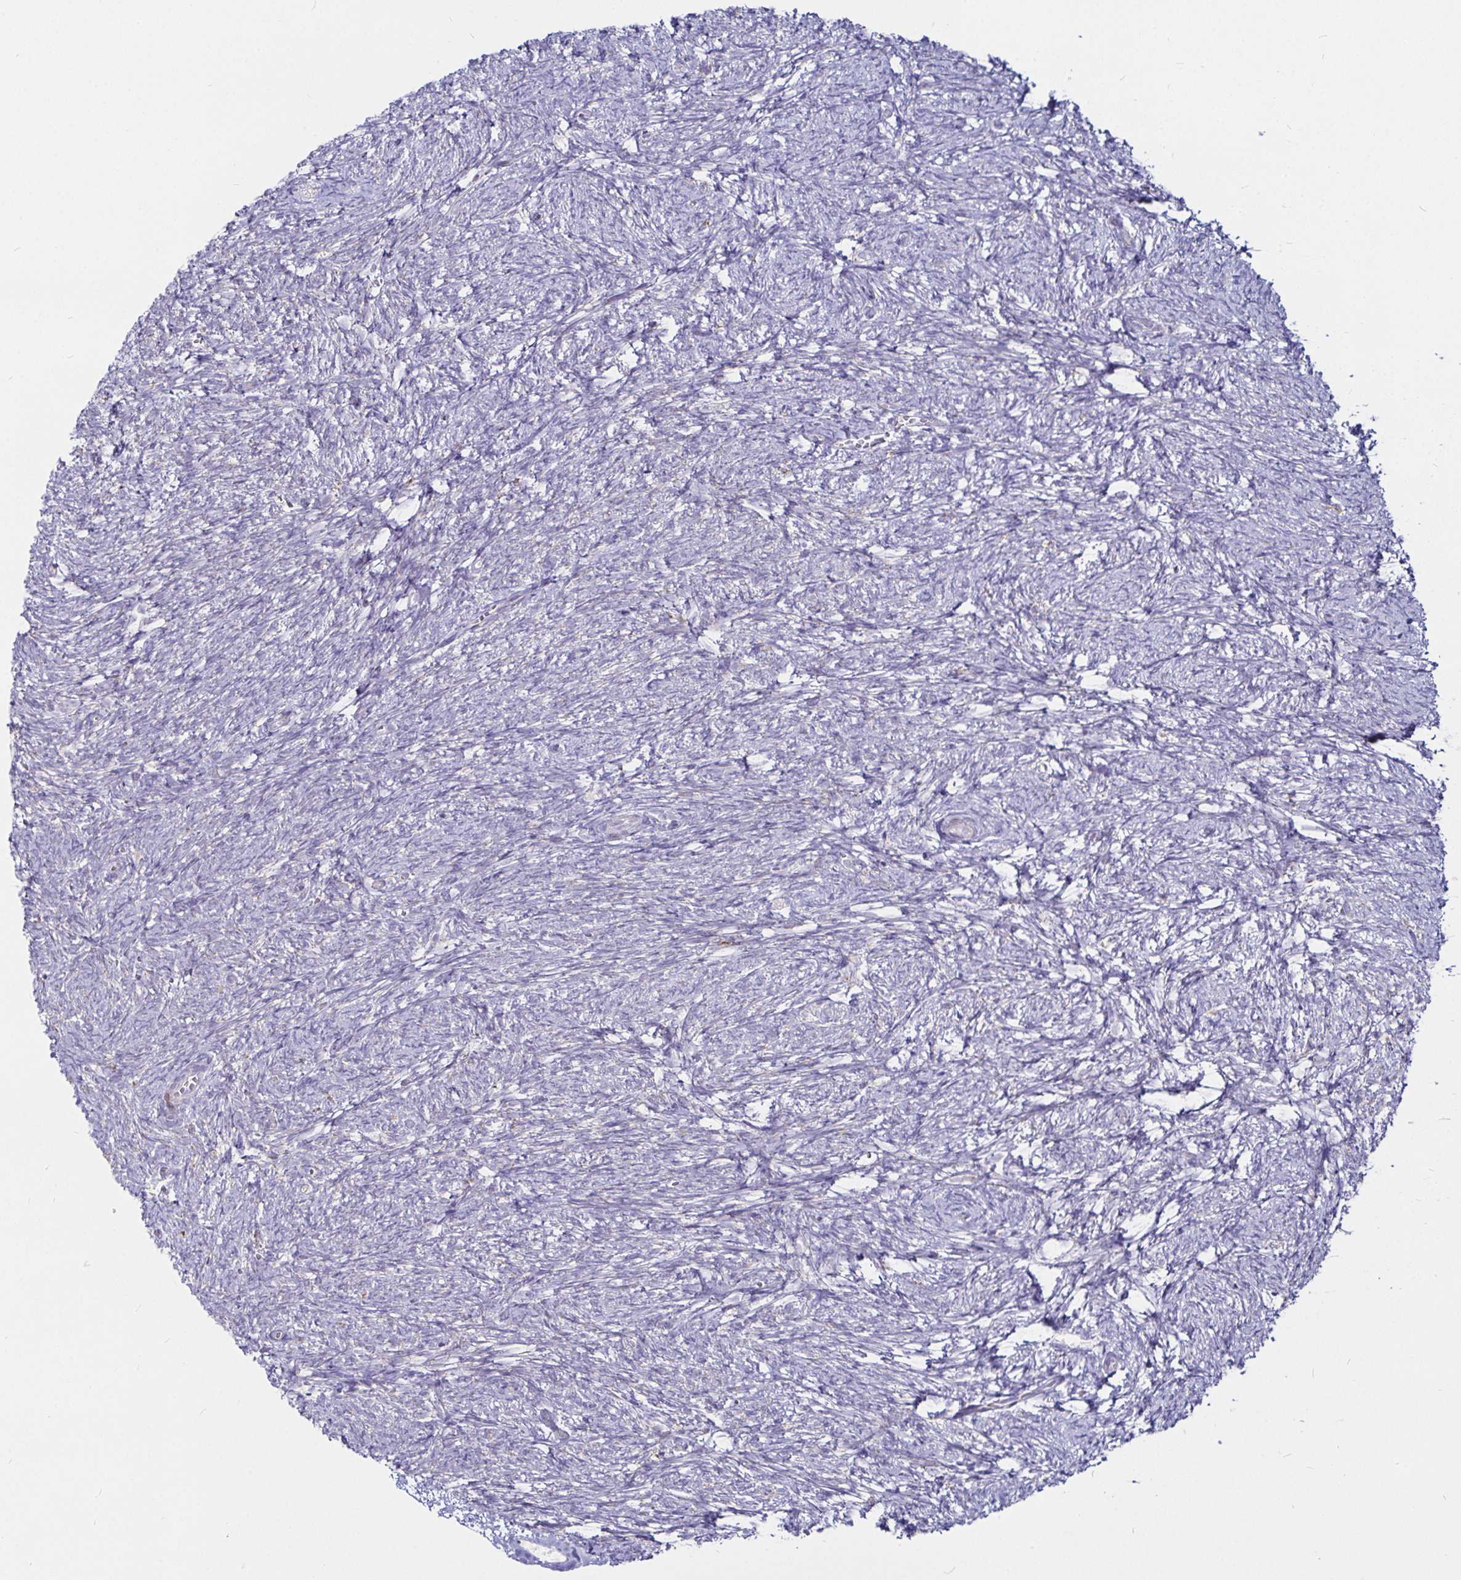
{"staining": {"intensity": "negative", "quantity": "none", "location": "none"}, "tissue": "ovary", "cell_type": "Ovarian stroma cells", "image_type": "normal", "snomed": [{"axis": "morphology", "description": "Normal tissue, NOS"}, {"axis": "topography", "description": "Ovary"}], "caption": "DAB (3,3'-diaminobenzidine) immunohistochemical staining of benign ovary exhibits no significant staining in ovarian stroma cells. (DAB IHC with hematoxylin counter stain).", "gene": "PGAM2", "patient": {"sex": "female", "age": 41}}